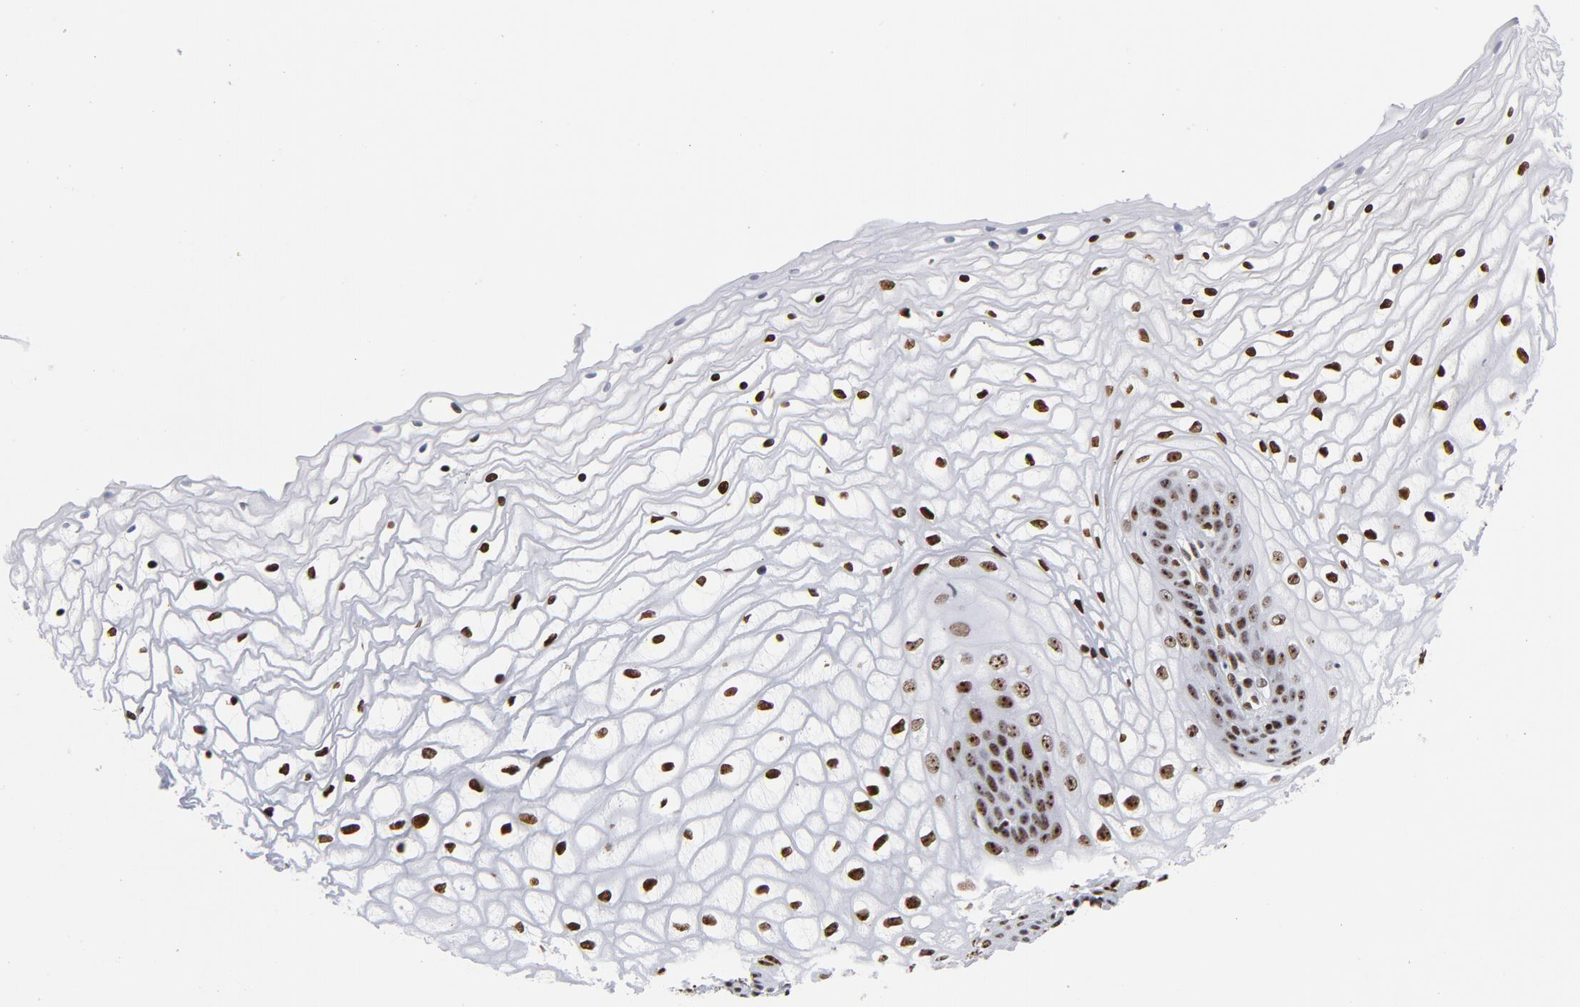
{"staining": {"intensity": "strong", "quantity": ">75%", "location": "nuclear"}, "tissue": "vagina", "cell_type": "Squamous epithelial cells", "image_type": "normal", "snomed": [{"axis": "morphology", "description": "Normal tissue, NOS"}, {"axis": "topography", "description": "Vagina"}], "caption": "Unremarkable vagina was stained to show a protein in brown. There is high levels of strong nuclear expression in about >75% of squamous epithelial cells. The staining is performed using DAB brown chromogen to label protein expression. The nuclei are counter-stained blue using hematoxylin.", "gene": "TOP2B", "patient": {"sex": "female", "age": 34}}